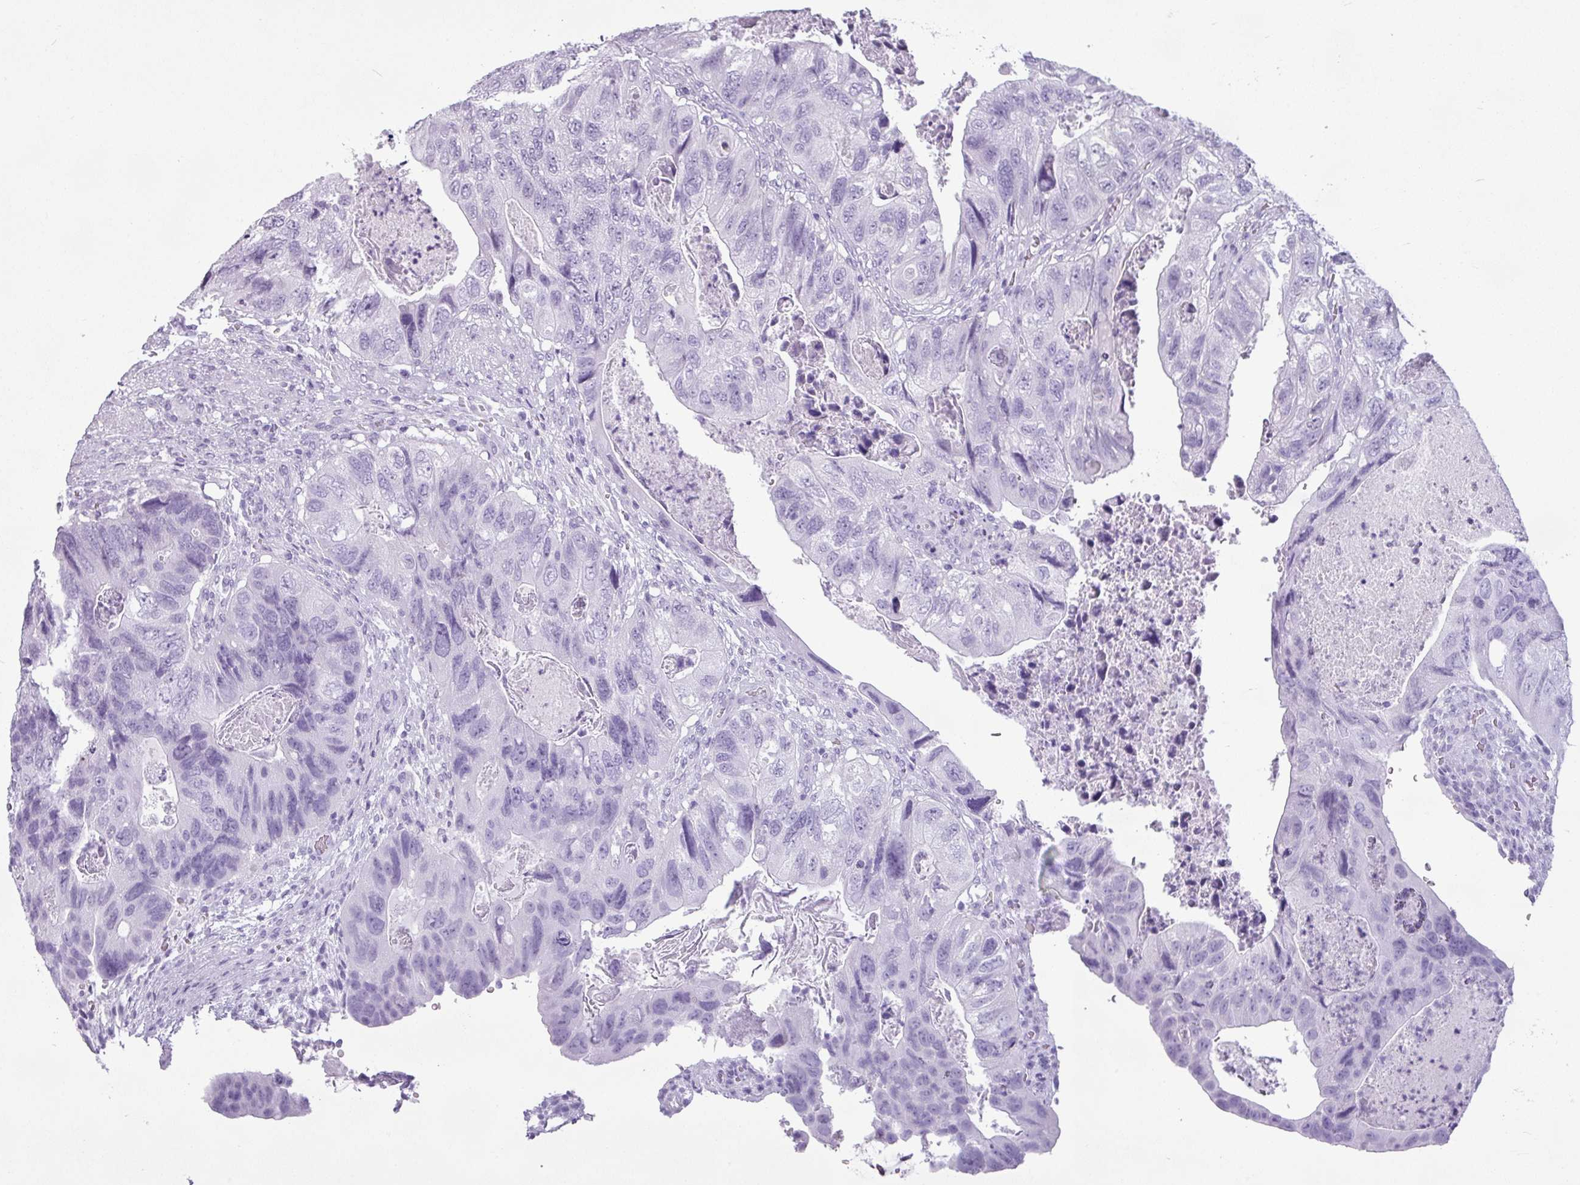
{"staining": {"intensity": "negative", "quantity": "none", "location": "none"}, "tissue": "colorectal cancer", "cell_type": "Tumor cells", "image_type": "cancer", "snomed": [{"axis": "morphology", "description": "Adenocarcinoma, NOS"}, {"axis": "topography", "description": "Rectum"}], "caption": "Immunohistochemical staining of colorectal cancer demonstrates no significant expression in tumor cells.", "gene": "AMY1B", "patient": {"sex": "male", "age": 63}}